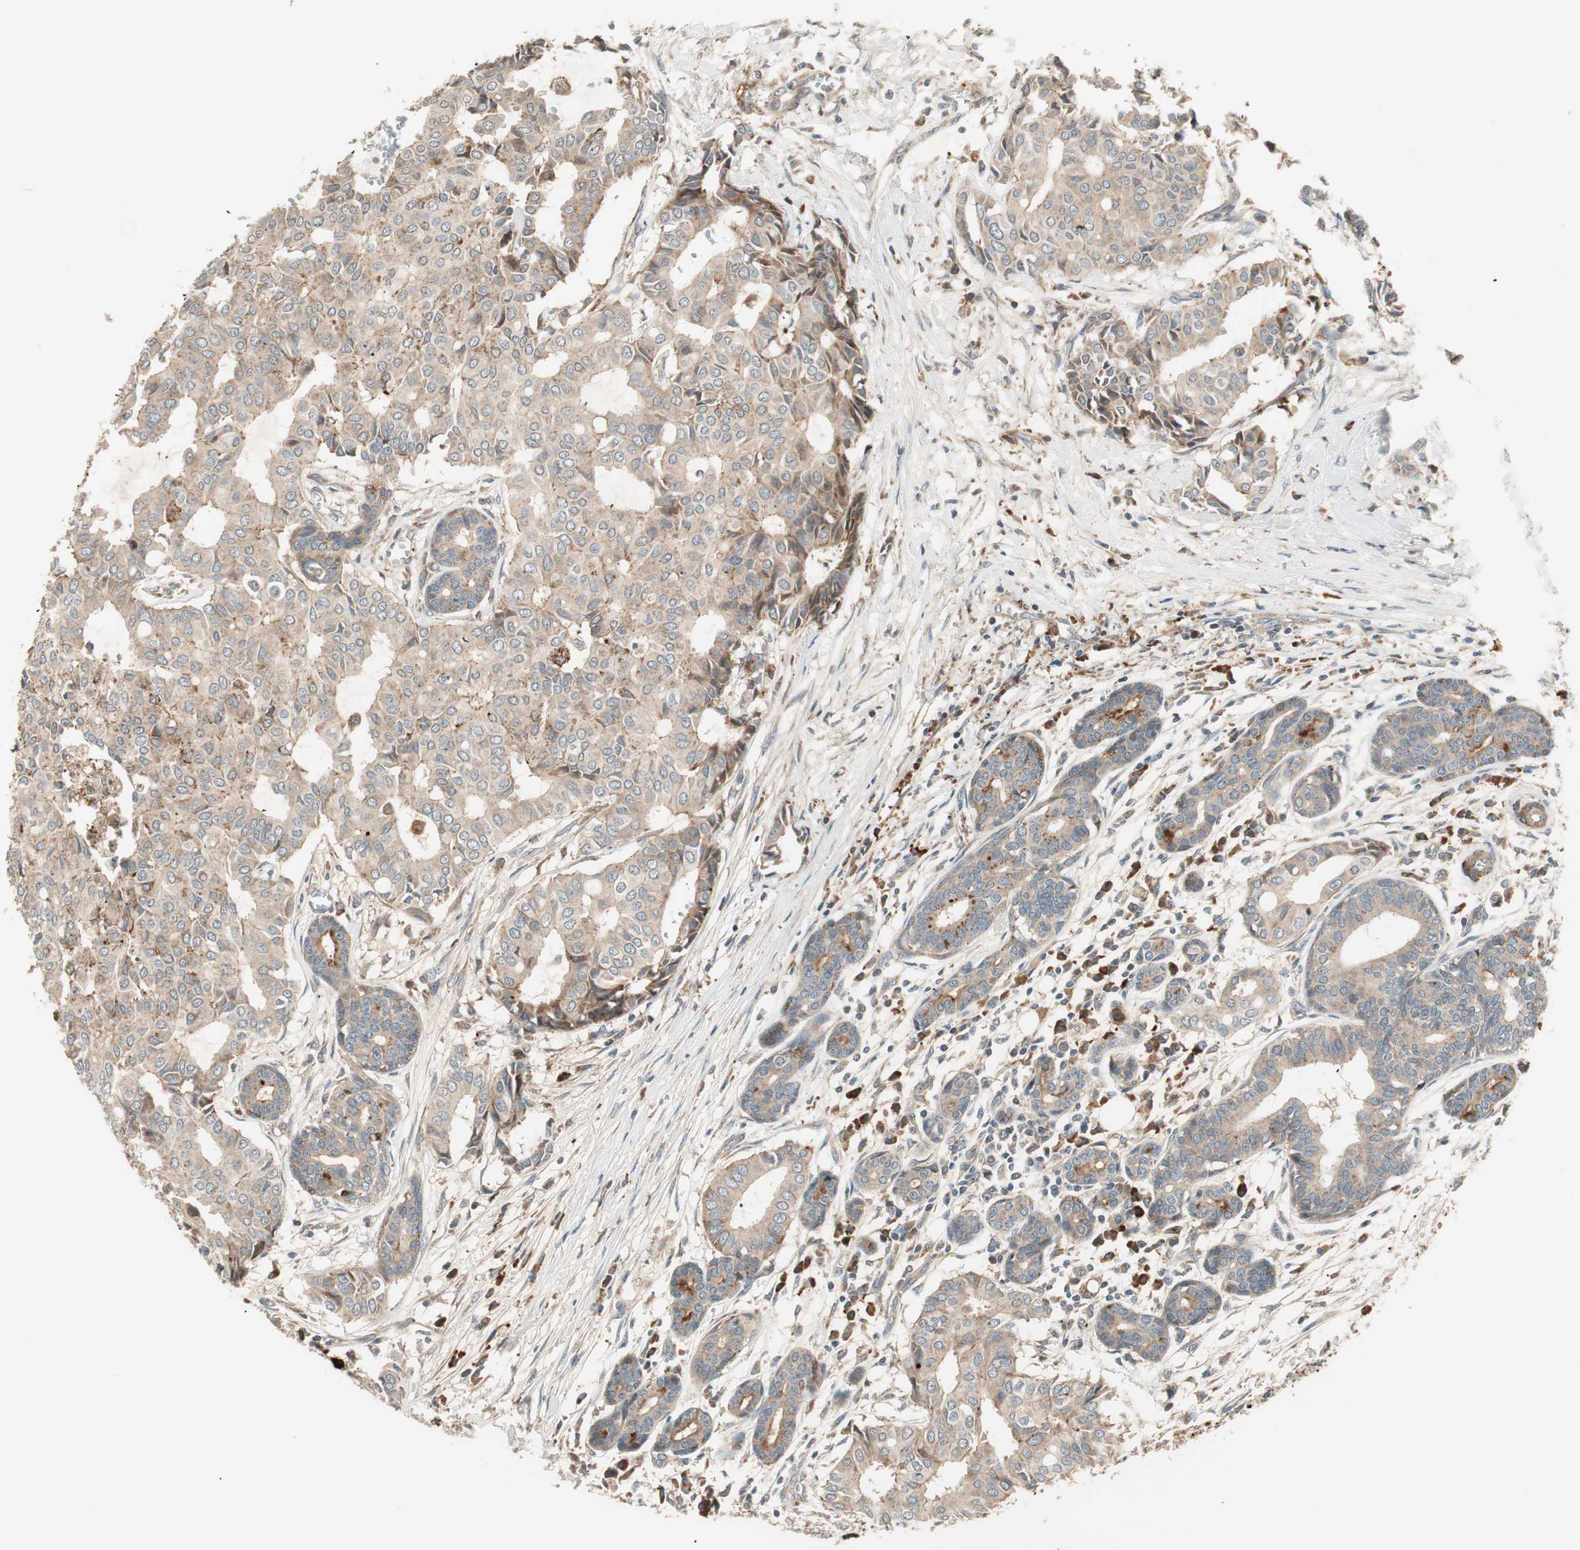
{"staining": {"intensity": "weak", "quantity": ">75%", "location": "cytoplasmic/membranous"}, "tissue": "head and neck cancer", "cell_type": "Tumor cells", "image_type": "cancer", "snomed": [{"axis": "morphology", "description": "Adenocarcinoma, NOS"}, {"axis": "topography", "description": "Salivary gland"}, {"axis": "topography", "description": "Head-Neck"}], "caption": "Immunohistochemical staining of head and neck adenocarcinoma exhibits weak cytoplasmic/membranous protein expression in about >75% of tumor cells. The protein of interest is stained brown, and the nuclei are stained in blue (DAB IHC with brightfield microscopy, high magnification).", "gene": "SFRP1", "patient": {"sex": "female", "age": 59}}